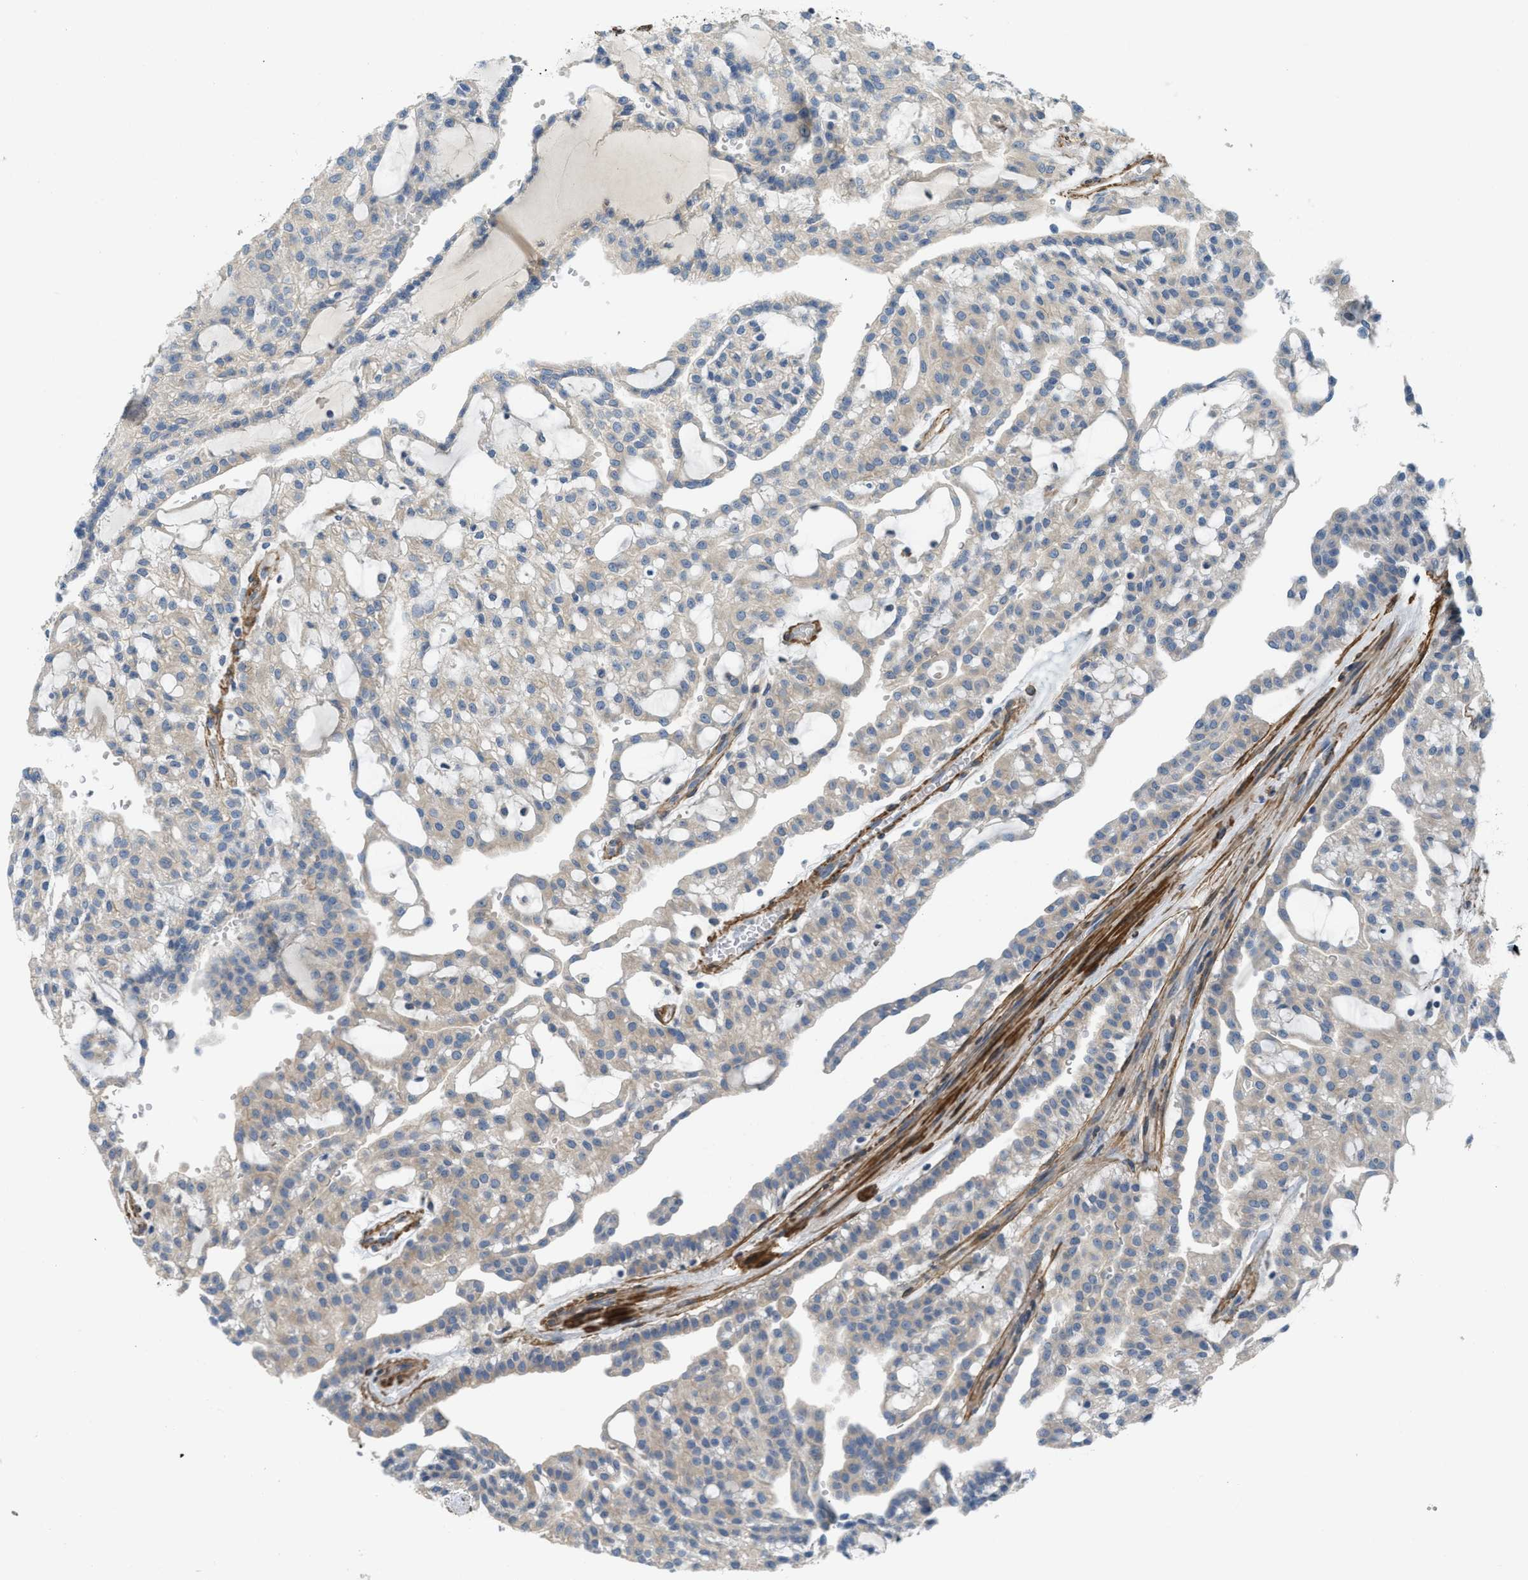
{"staining": {"intensity": "weak", "quantity": "25%-75%", "location": "cytoplasmic/membranous"}, "tissue": "renal cancer", "cell_type": "Tumor cells", "image_type": "cancer", "snomed": [{"axis": "morphology", "description": "Adenocarcinoma, NOS"}, {"axis": "topography", "description": "Kidney"}], "caption": "IHC image of neoplastic tissue: renal cancer stained using immunohistochemistry demonstrates low levels of weak protein expression localized specifically in the cytoplasmic/membranous of tumor cells, appearing as a cytoplasmic/membranous brown color.", "gene": "BMPR1A", "patient": {"sex": "male", "age": 63}}